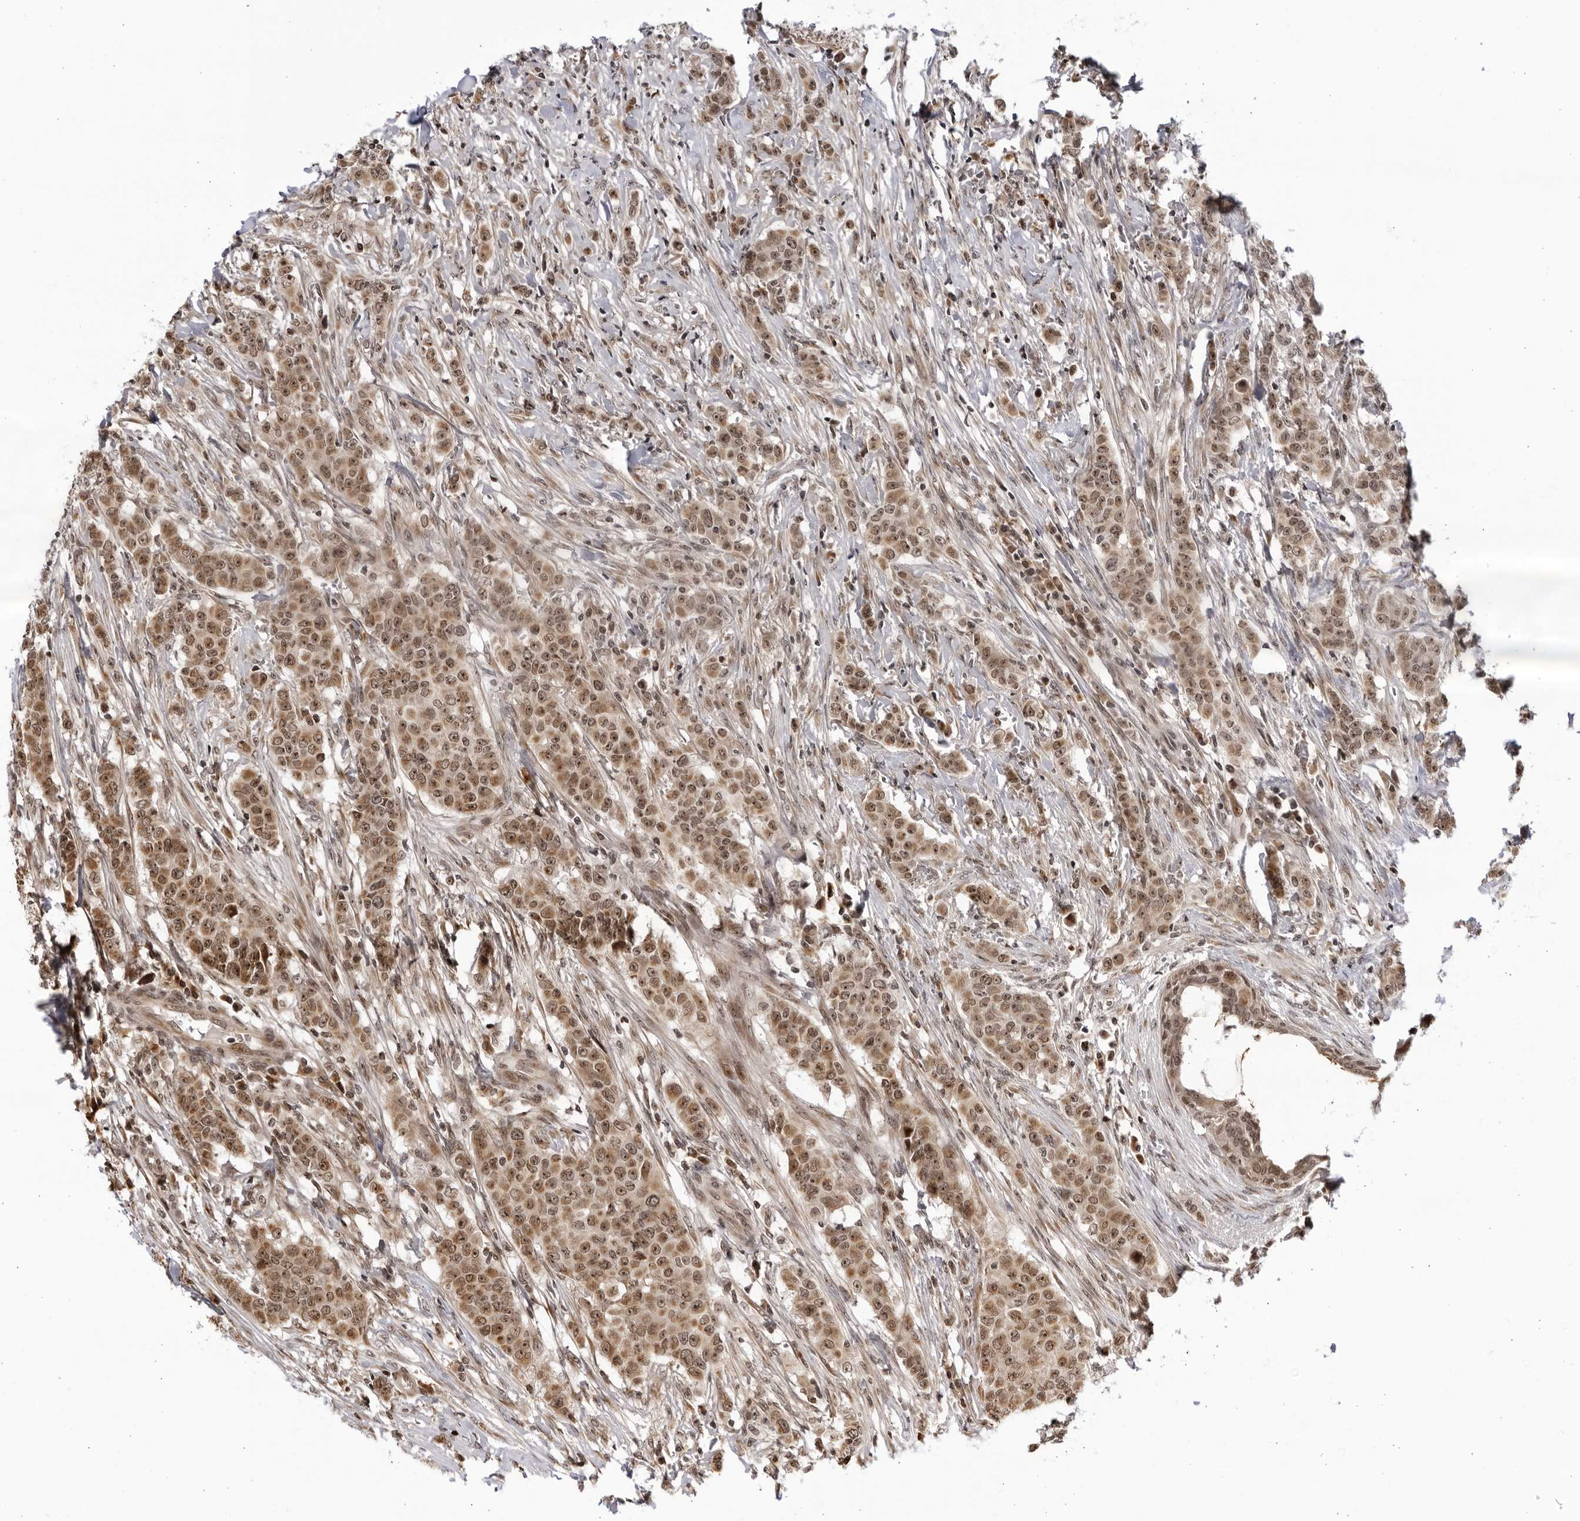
{"staining": {"intensity": "moderate", "quantity": ">75%", "location": "cytoplasmic/membranous,nuclear"}, "tissue": "breast cancer", "cell_type": "Tumor cells", "image_type": "cancer", "snomed": [{"axis": "morphology", "description": "Duct carcinoma"}, {"axis": "topography", "description": "Breast"}], "caption": "This micrograph reveals invasive ductal carcinoma (breast) stained with IHC to label a protein in brown. The cytoplasmic/membranous and nuclear of tumor cells show moderate positivity for the protein. Nuclei are counter-stained blue.", "gene": "RASGEF1C", "patient": {"sex": "female", "age": 40}}